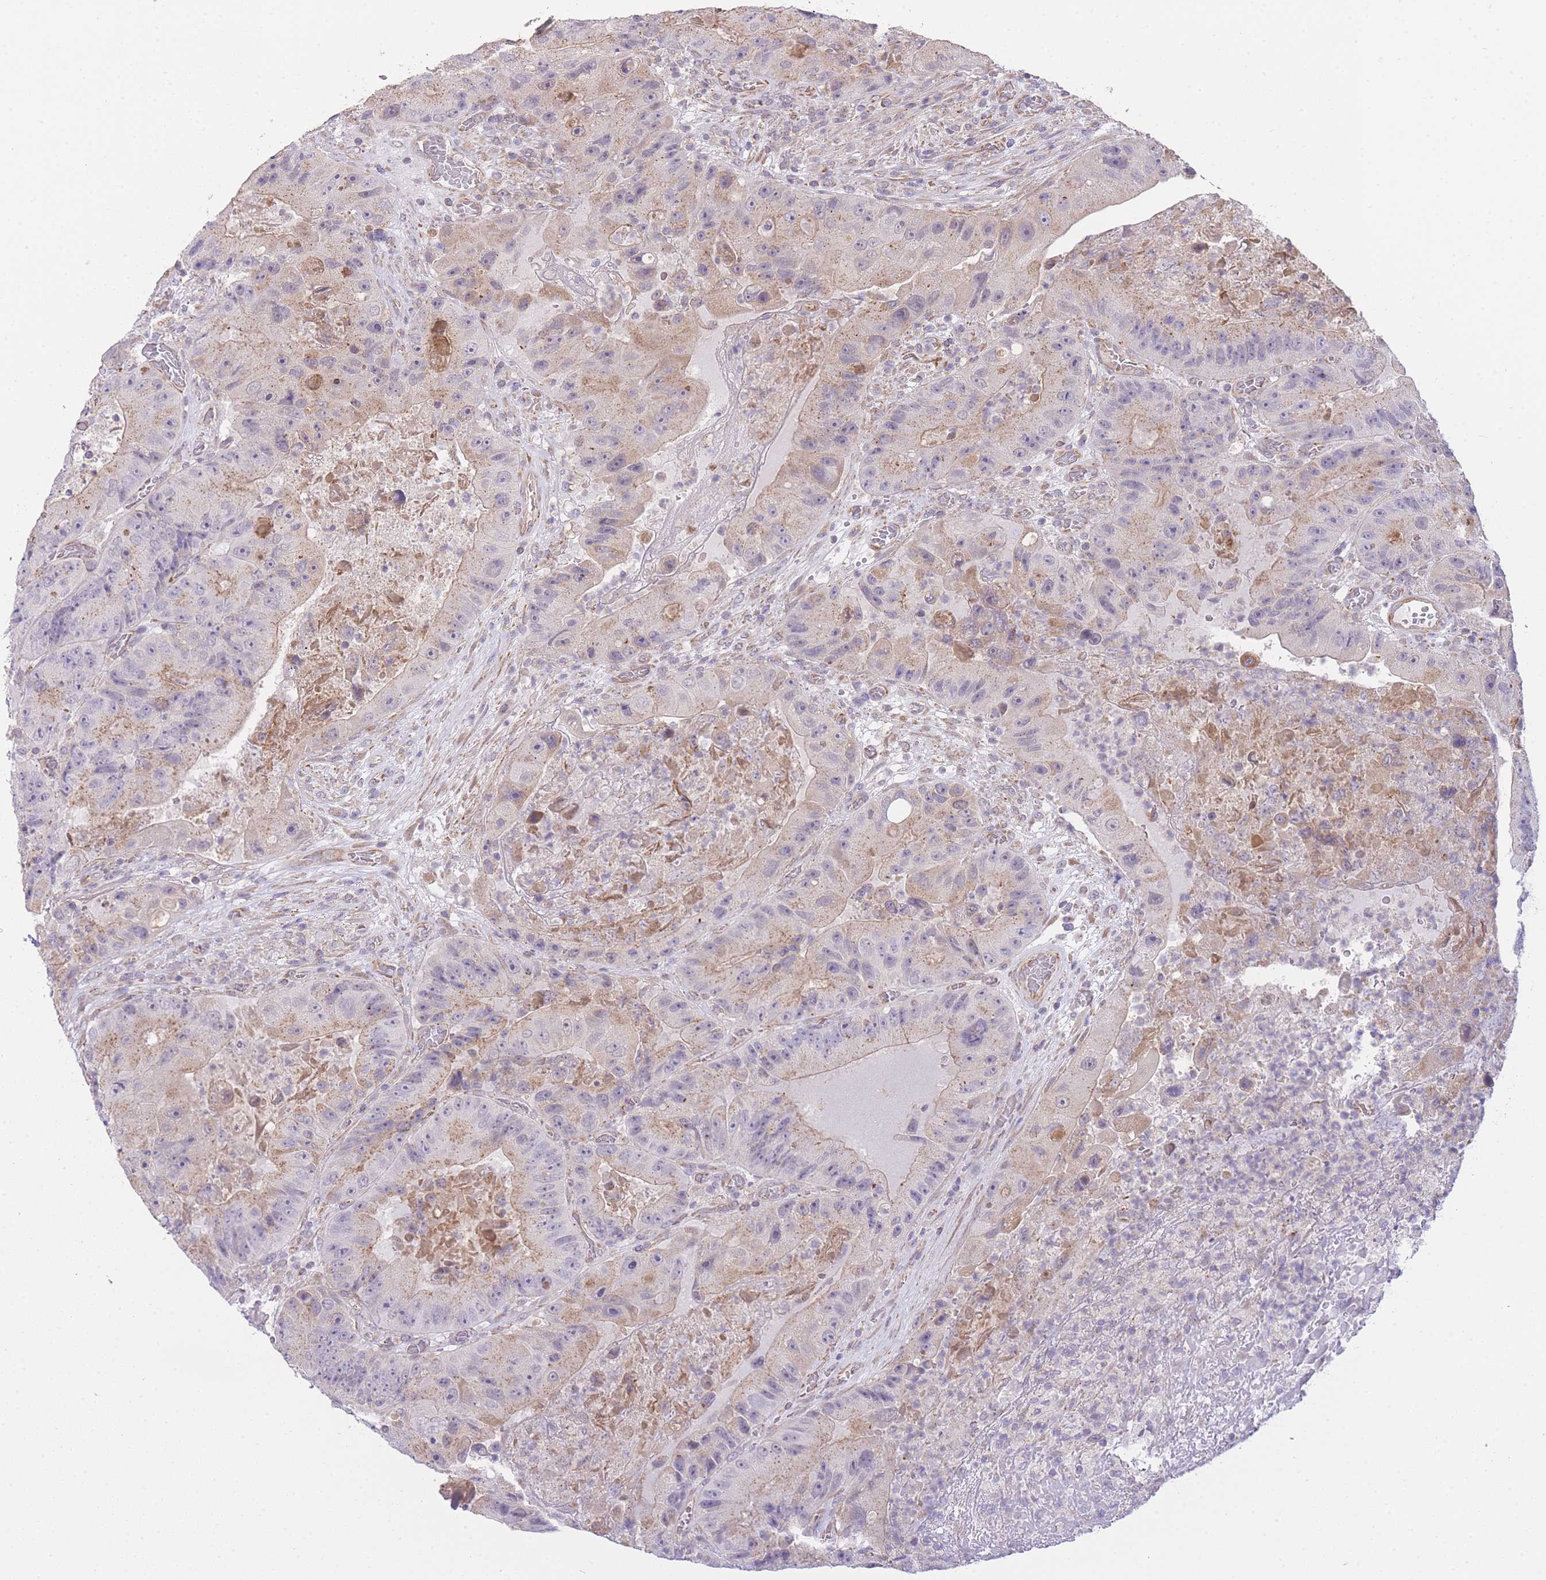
{"staining": {"intensity": "weak", "quantity": "25%-75%", "location": "cytoplasmic/membranous"}, "tissue": "colorectal cancer", "cell_type": "Tumor cells", "image_type": "cancer", "snomed": [{"axis": "morphology", "description": "Adenocarcinoma, NOS"}, {"axis": "topography", "description": "Colon"}], "caption": "High-magnification brightfield microscopy of colorectal cancer stained with DAB (brown) and counterstained with hematoxylin (blue). tumor cells exhibit weak cytoplasmic/membranous positivity is identified in about25%-75% of cells.", "gene": "CTBP1", "patient": {"sex": "female", "age": 86}}